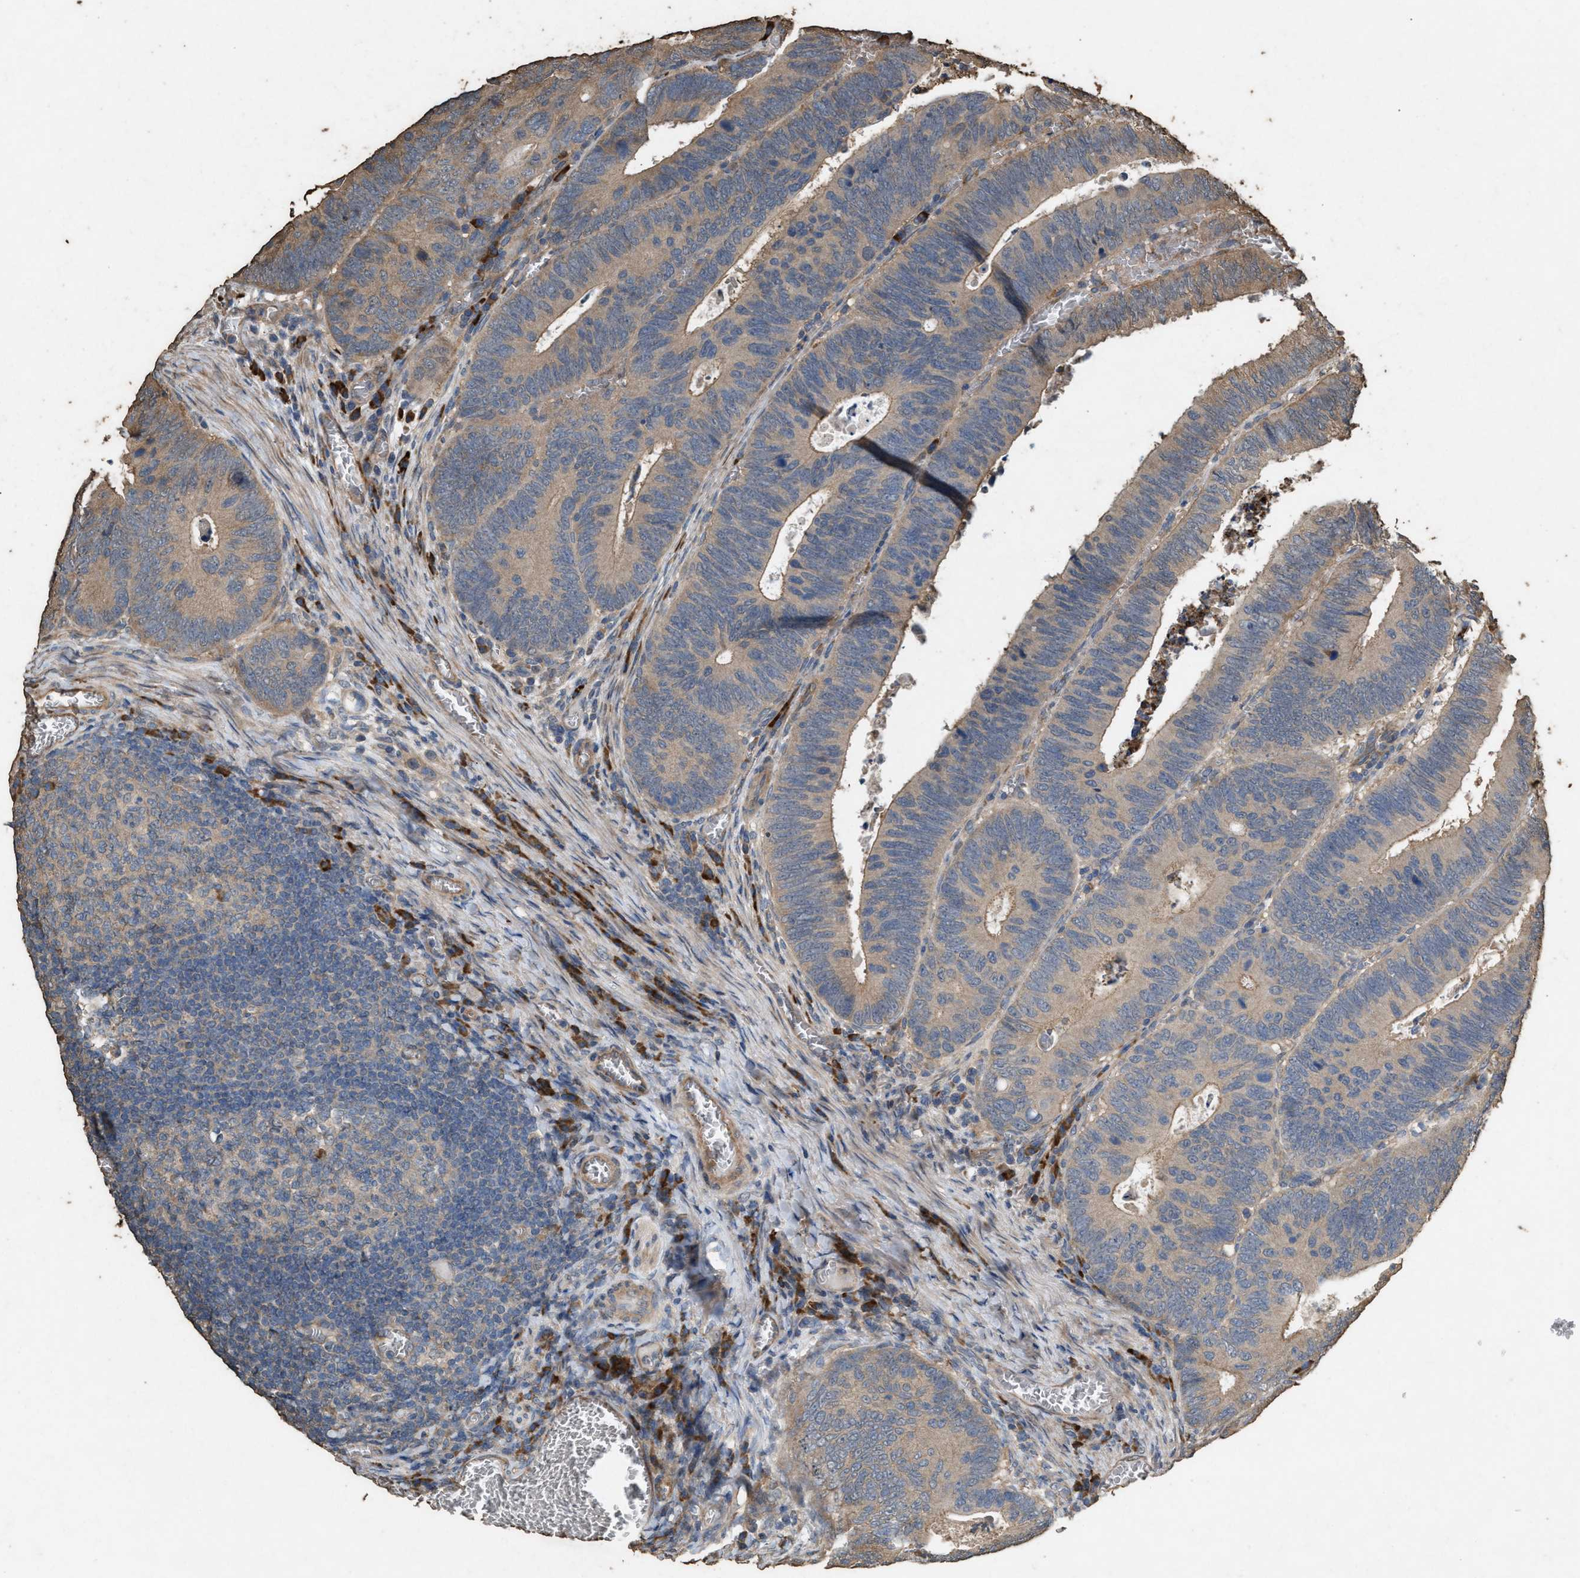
{"staining": {"intensity": "moderate", "quantity": "25%-75%", "location": "cytoplasmic/membranous"}, "tissue": "colorectal cancer", "cell_type": "Tumor cells", "image_type": "cancer", "snomed": [{"axis": "morphology", "description": "Inflammation, NOS"}, {"axis": "morphology", "description": "Adenocarcinoma, NOS"}, {"axis": "topography", "description": "Colon"}], "caption": "Protein expression by immunohistochemistry (IHC) displays moderate cytoplasmic/membranous staining in approximately 25%-75% of tumor cells in colorectal adenocarcinoma.", "gene": "DCAF7", "patient": {"sex": "male", "age": 72}}